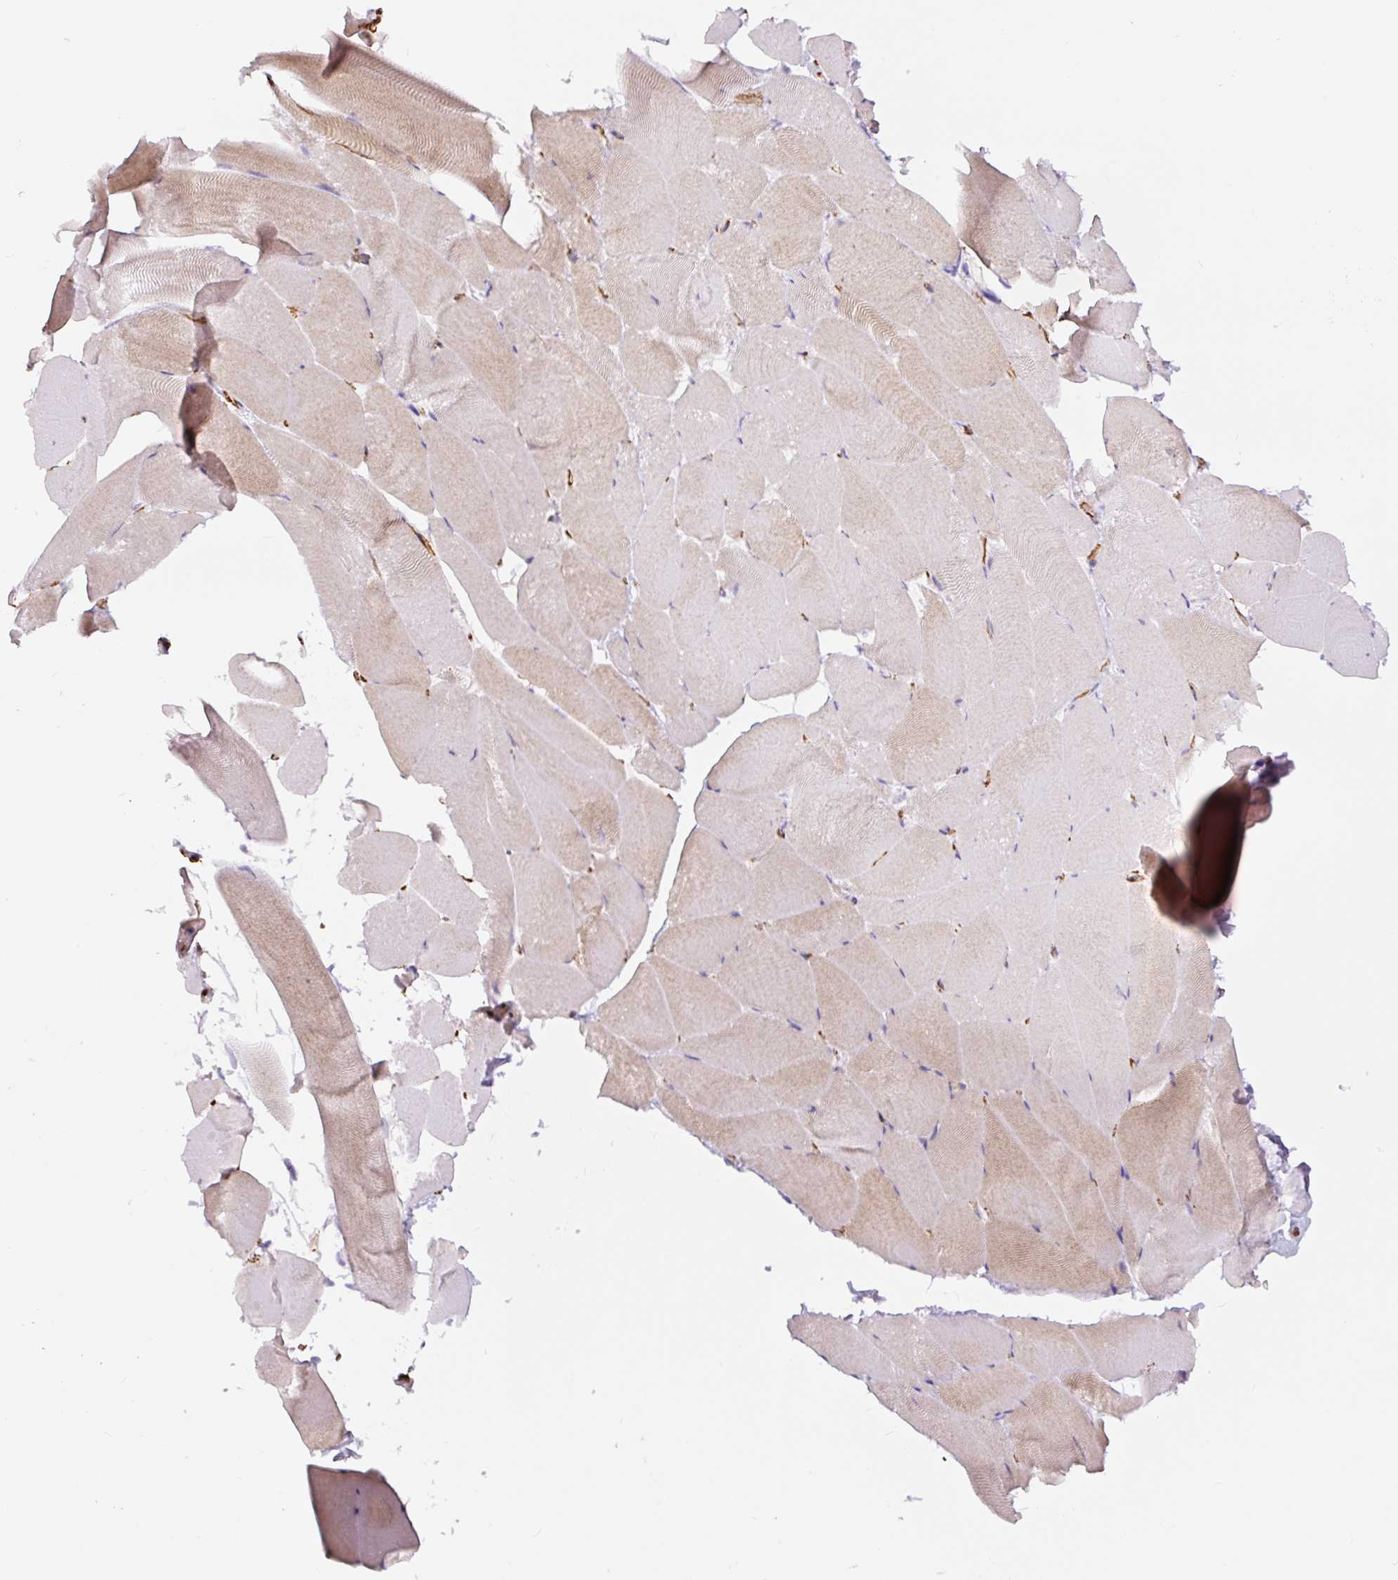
{"staining": {"intensity": "moderate", "quantity": "<25%", "location": "cytoplasmic/membranous"}, "tissue": "skeletal muscle", "cell_type": "Myocytes", "image_type": "normal", "snomed": [{"axis": "morphology", "description": "Normal tissue, NOS"}, {"axis": "topography", "description": "Skeletal muscle"}], "caption": "An image of skeletal muscle stained for a protein displays moderate cytoplasmic/membranous brown staining in myocytes.", "gene": "NES", "patient": {"sex": "female", "age": 64}}